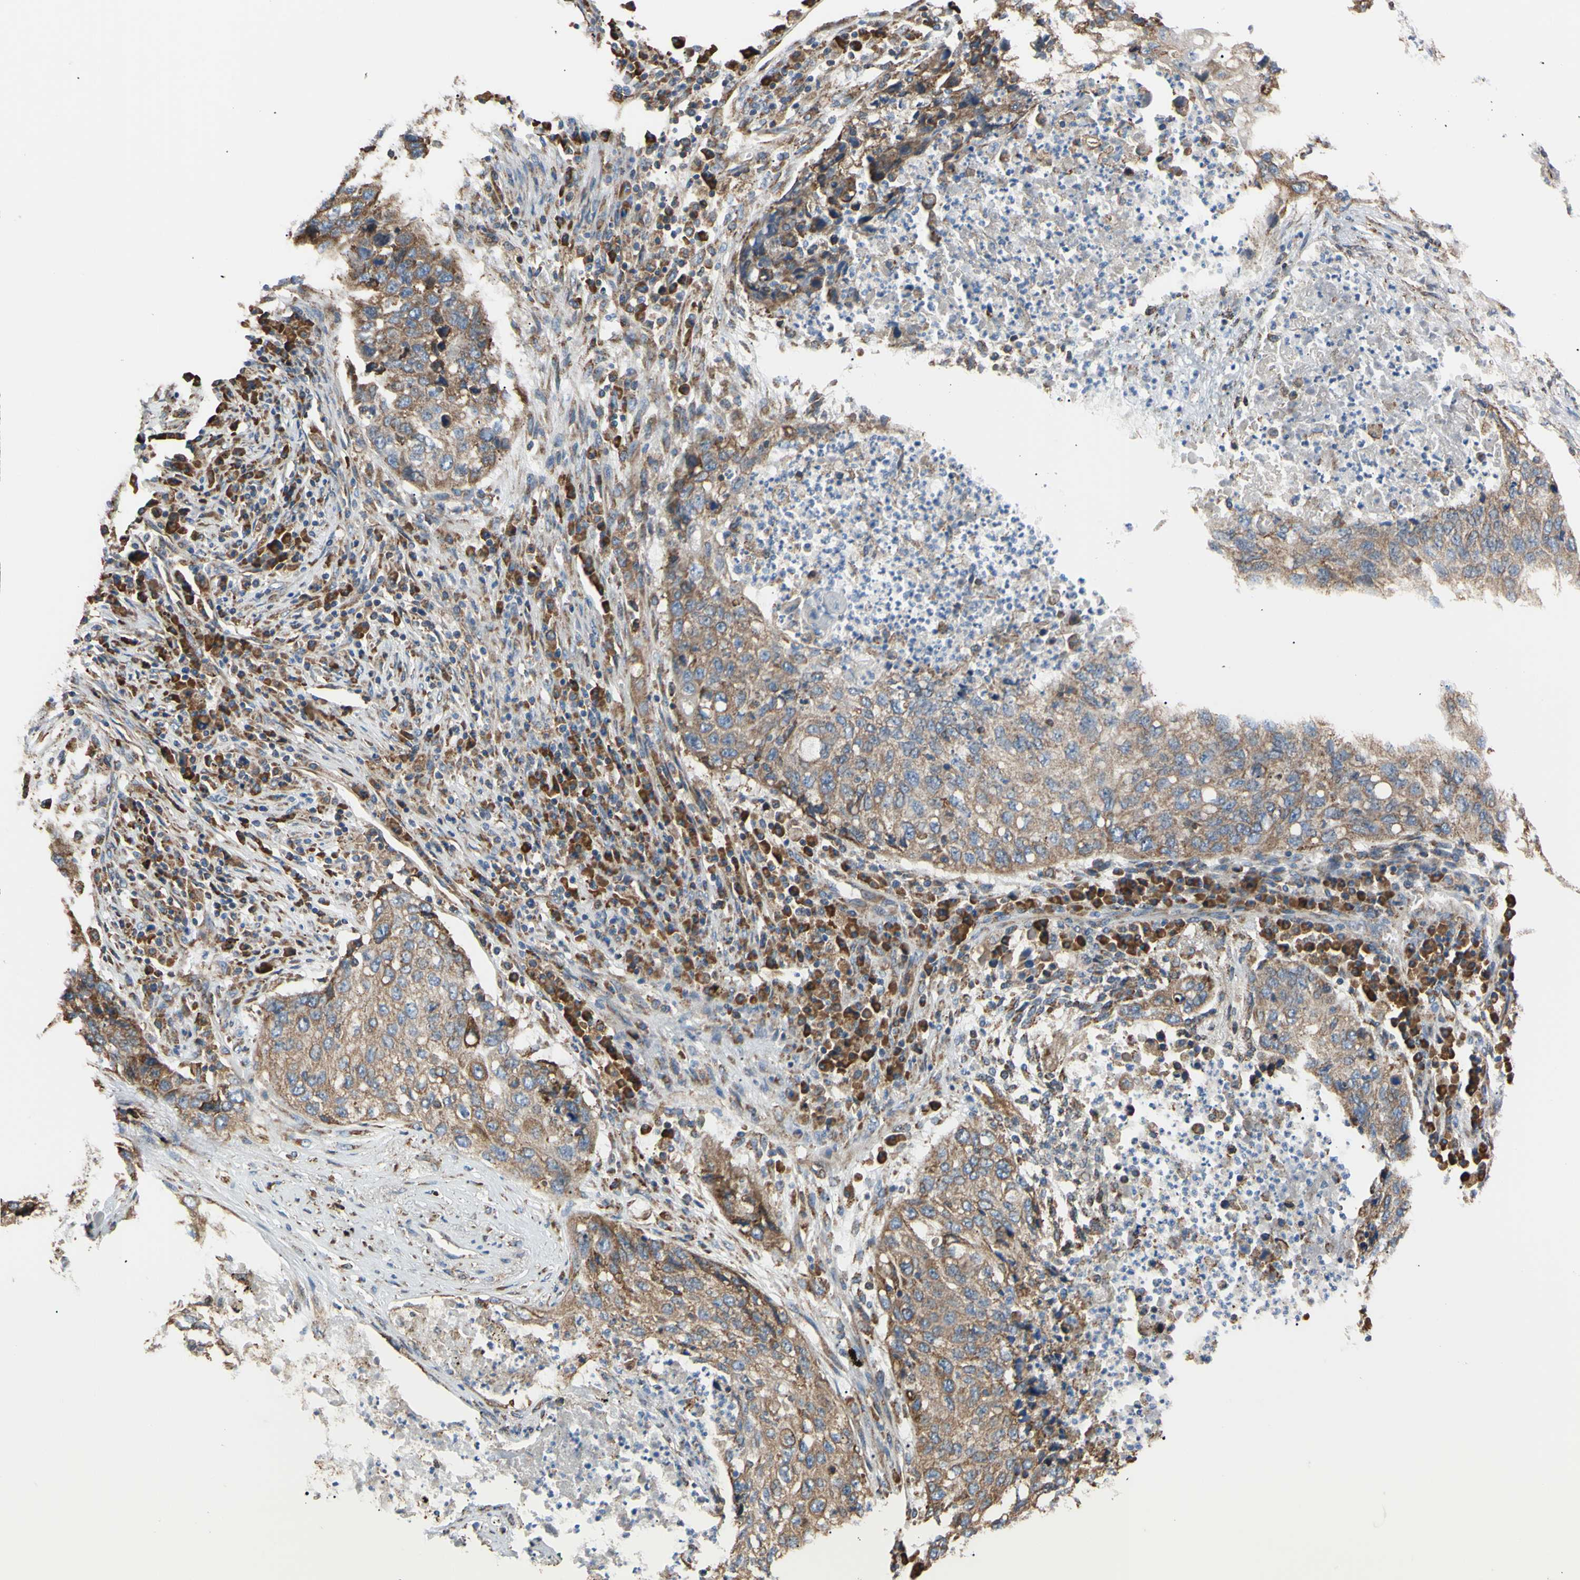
{"staining": {"intensity": "moderate", "quantity": ">75%", "location": "cytoplasmic/membranous"}, "tissue": "lung cancer", "cell_type": "Tumor cells", "image_type": "cancer", "snomed": [{"axis": "morphology", "description": "Squamous cell carcinoma, NOS"}, {"axis": "topography", "description": "Lung"}], "caption": "This is an image of immunohistochemistry staining of lung cancer (squamous cell carcinoma), which shows moderate expression in the cytoplasmic/membranous of tumor cells.", "gene": "BMF", "patient": {"sex": "female", "age": 63}}